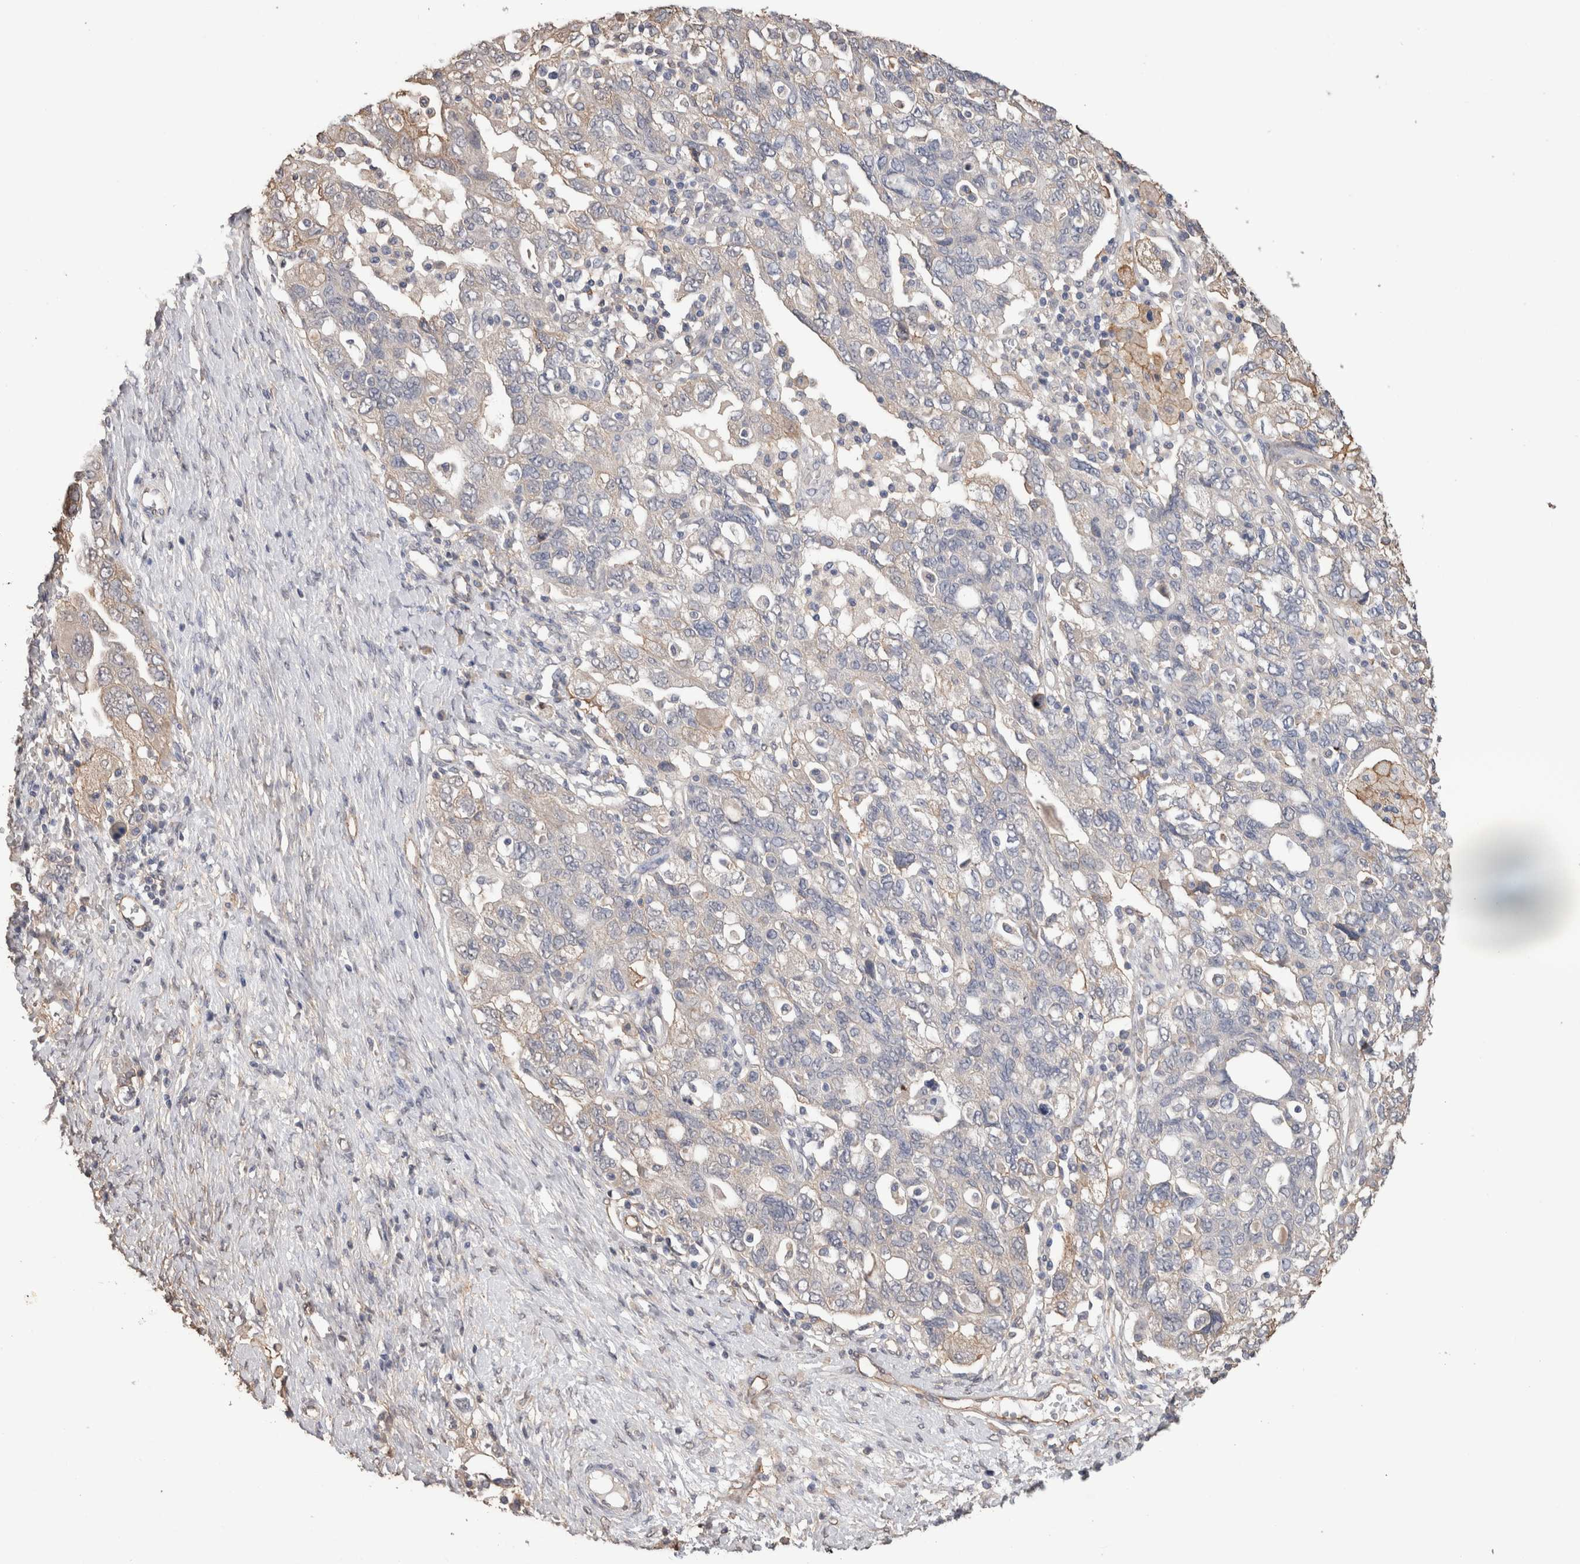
{"staining": {"intensity": "weak", "quantity": "25%-75%", "location": "cytoplasmic/membranous"}, "tissue": "ovarian cancer", "cell_type": "Tumor cells", "image_type": "cancer", "snomed": [{"axis": "morphology", "description": "Carcinoma, NOS"}, {"axis": "morphology", "description": "Cystadenocarcinoma, serous, NOS"}, {"axis": "topography", "description": "Ovary"}], "caption": "Weak cytoplasmic/membranous expression for a protein is appreciated in about 25%-75% of tumor cells of ovarian serous cystadenocarcinoma using IHC.", "gene": "S100A10", "patient": {"sex": "female", "age": 69}}